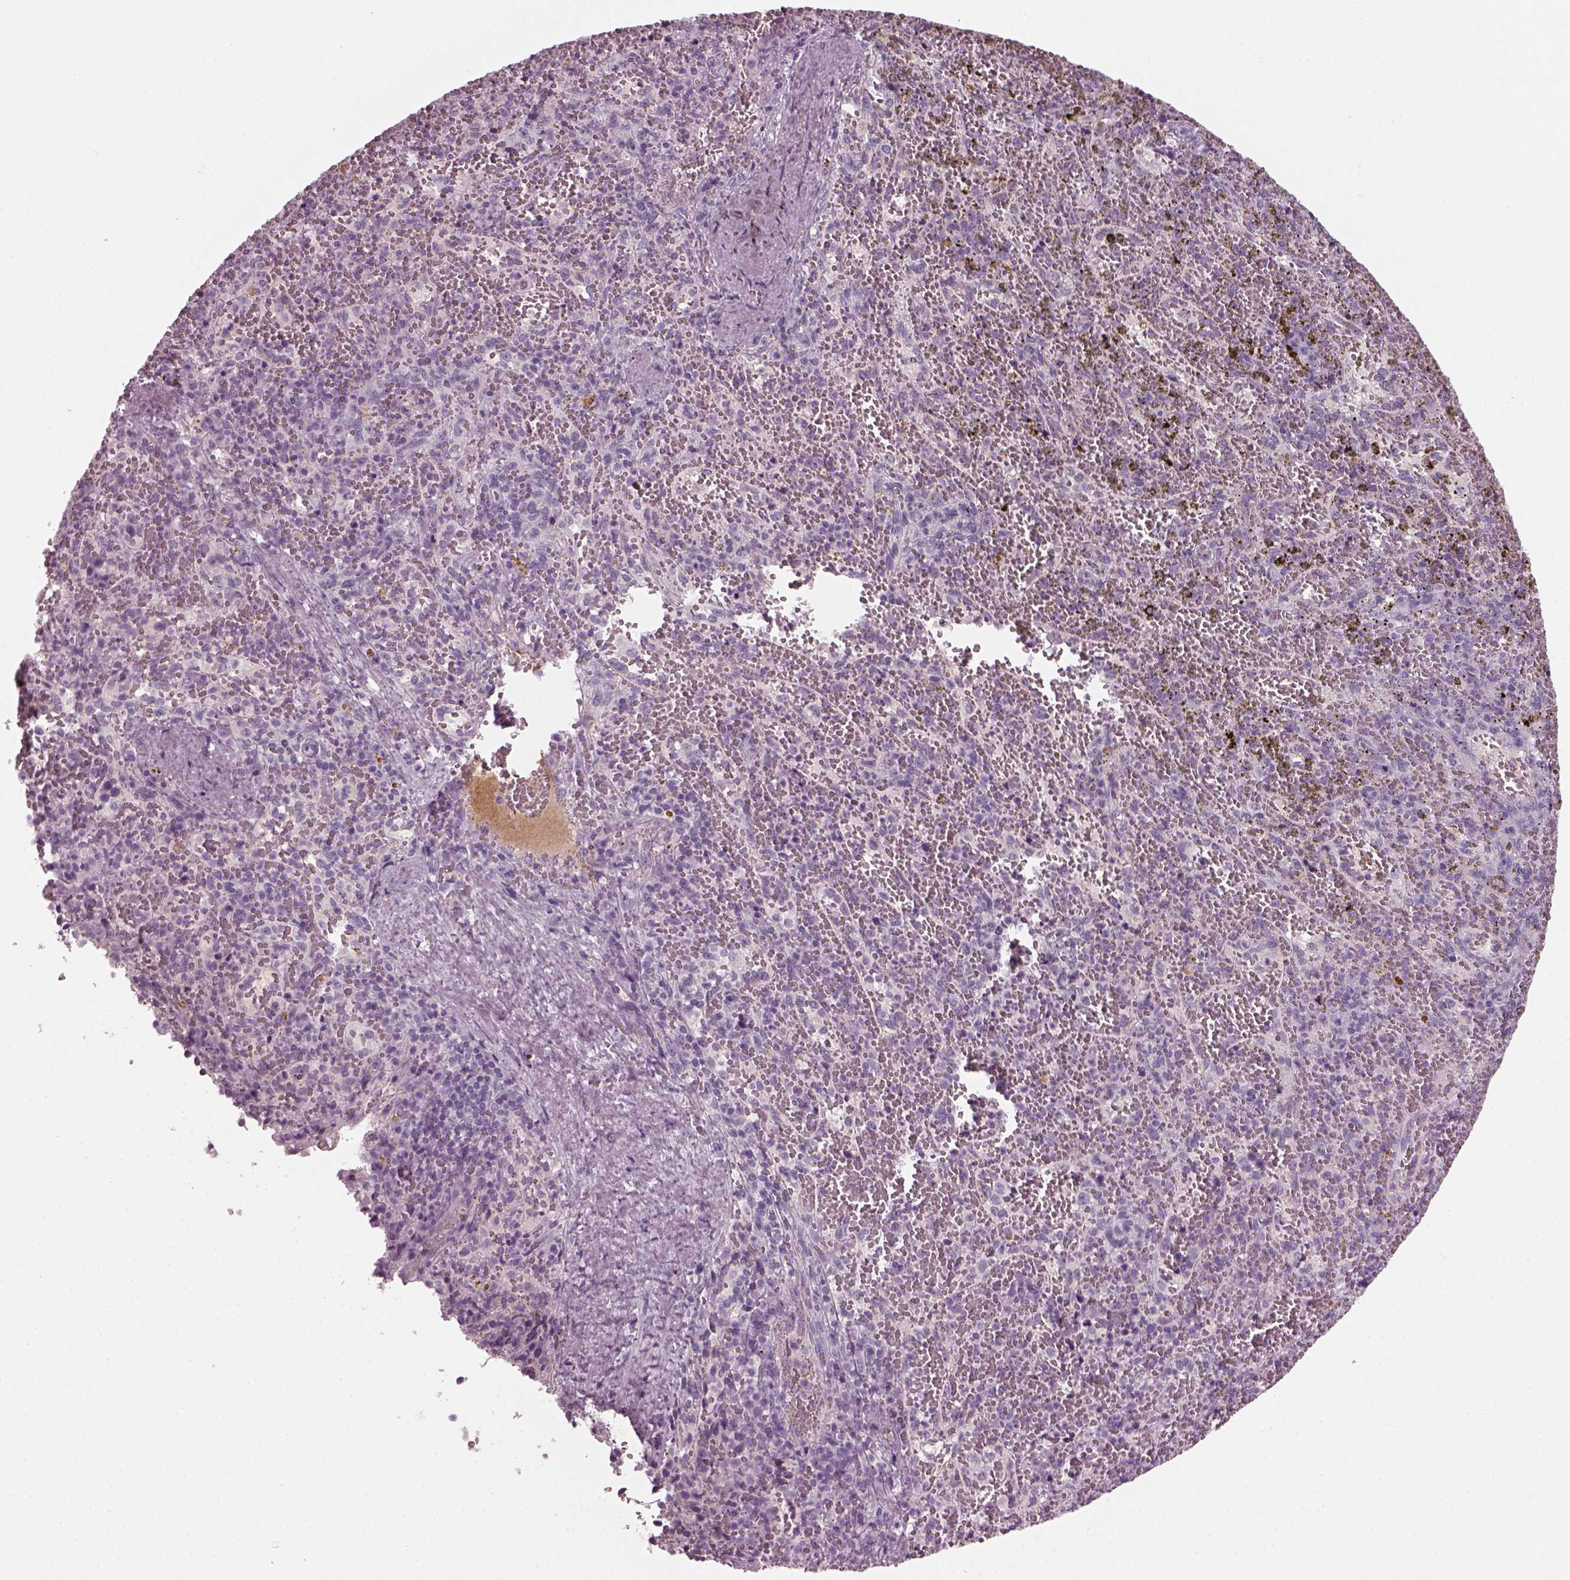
{"staining": {"intensity": "negative", "quantity": "none", "location": "none"}, "tissue": "spleen", "cell_type": "Cells in red pulp", "image_type": "normal", "snomed": [{"axis": "morphology", "description": "Normal tissue, NOS"}, {"axis": "topography", "description": "Spleen"}], "caption": "Human spleen stained for a protein using IHC reveals no expression in cells in red pulp.", "gene": "DPYSL5", "patient": {"sex": "female", "age": 50}}